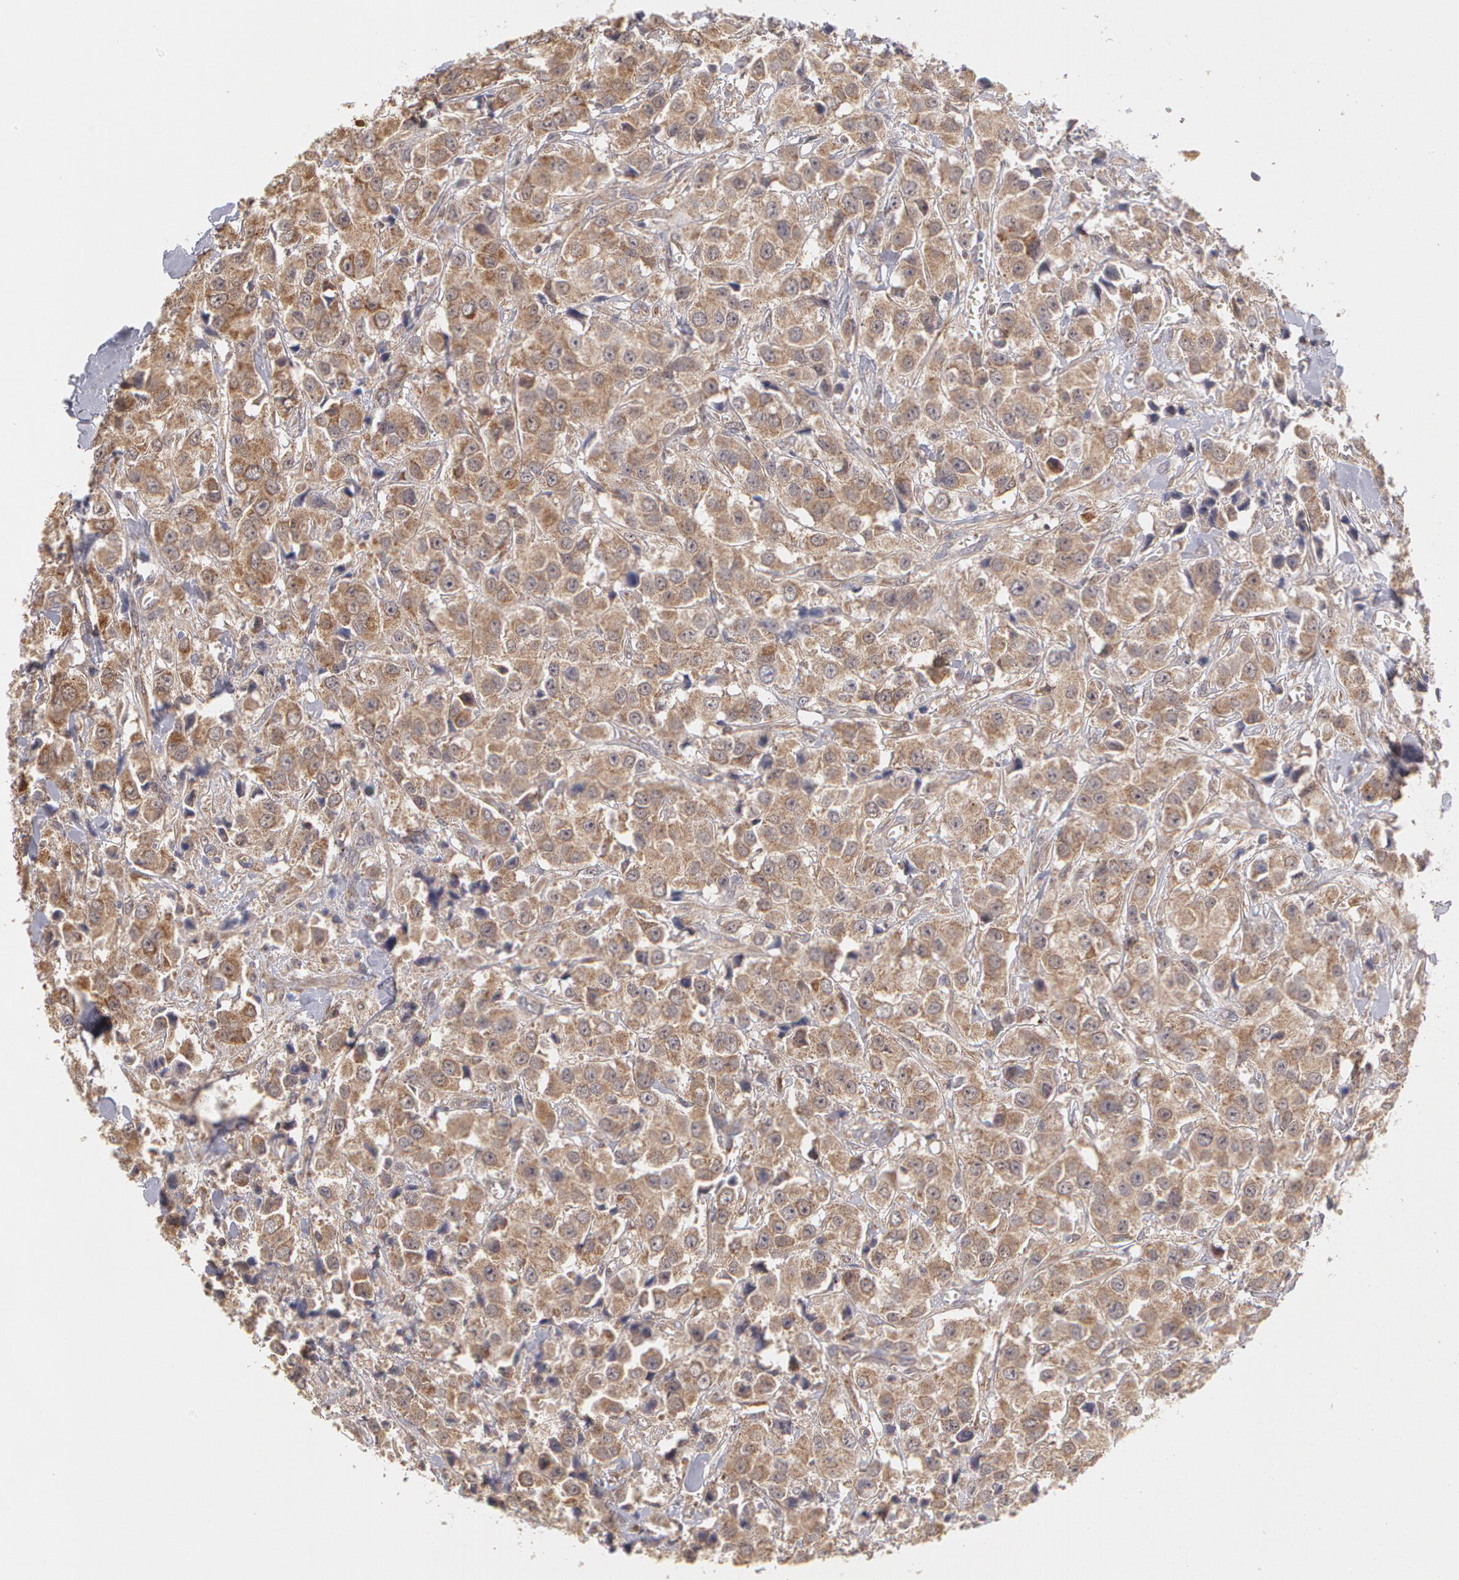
{"staining": {"intensity": "weak", "quantity": ">75%", "location": "cytoplasmic/membranous"}, "tissue": "breast cancer", "cell_type": "Tumor cells", "image_type": "cancer", "snomed": [{"axis": "morphology", "description": "Duct carcinoma"}, {"axis": "topography", "description": "Breast"}], "caption": "An IHC histopathology image of tumor tissue is shown. Protein staining in brown shows weak cytoplasmic/membranous positivity in intraductal carcinoma (breast) within tumor cells. The protein of interest is stained brown, and the nuclei are stained in blue (DAB IHC with brightfield microscopy, high magnification).", "gene": "MPST", "patient": {"sex": "female", "age": 58}}